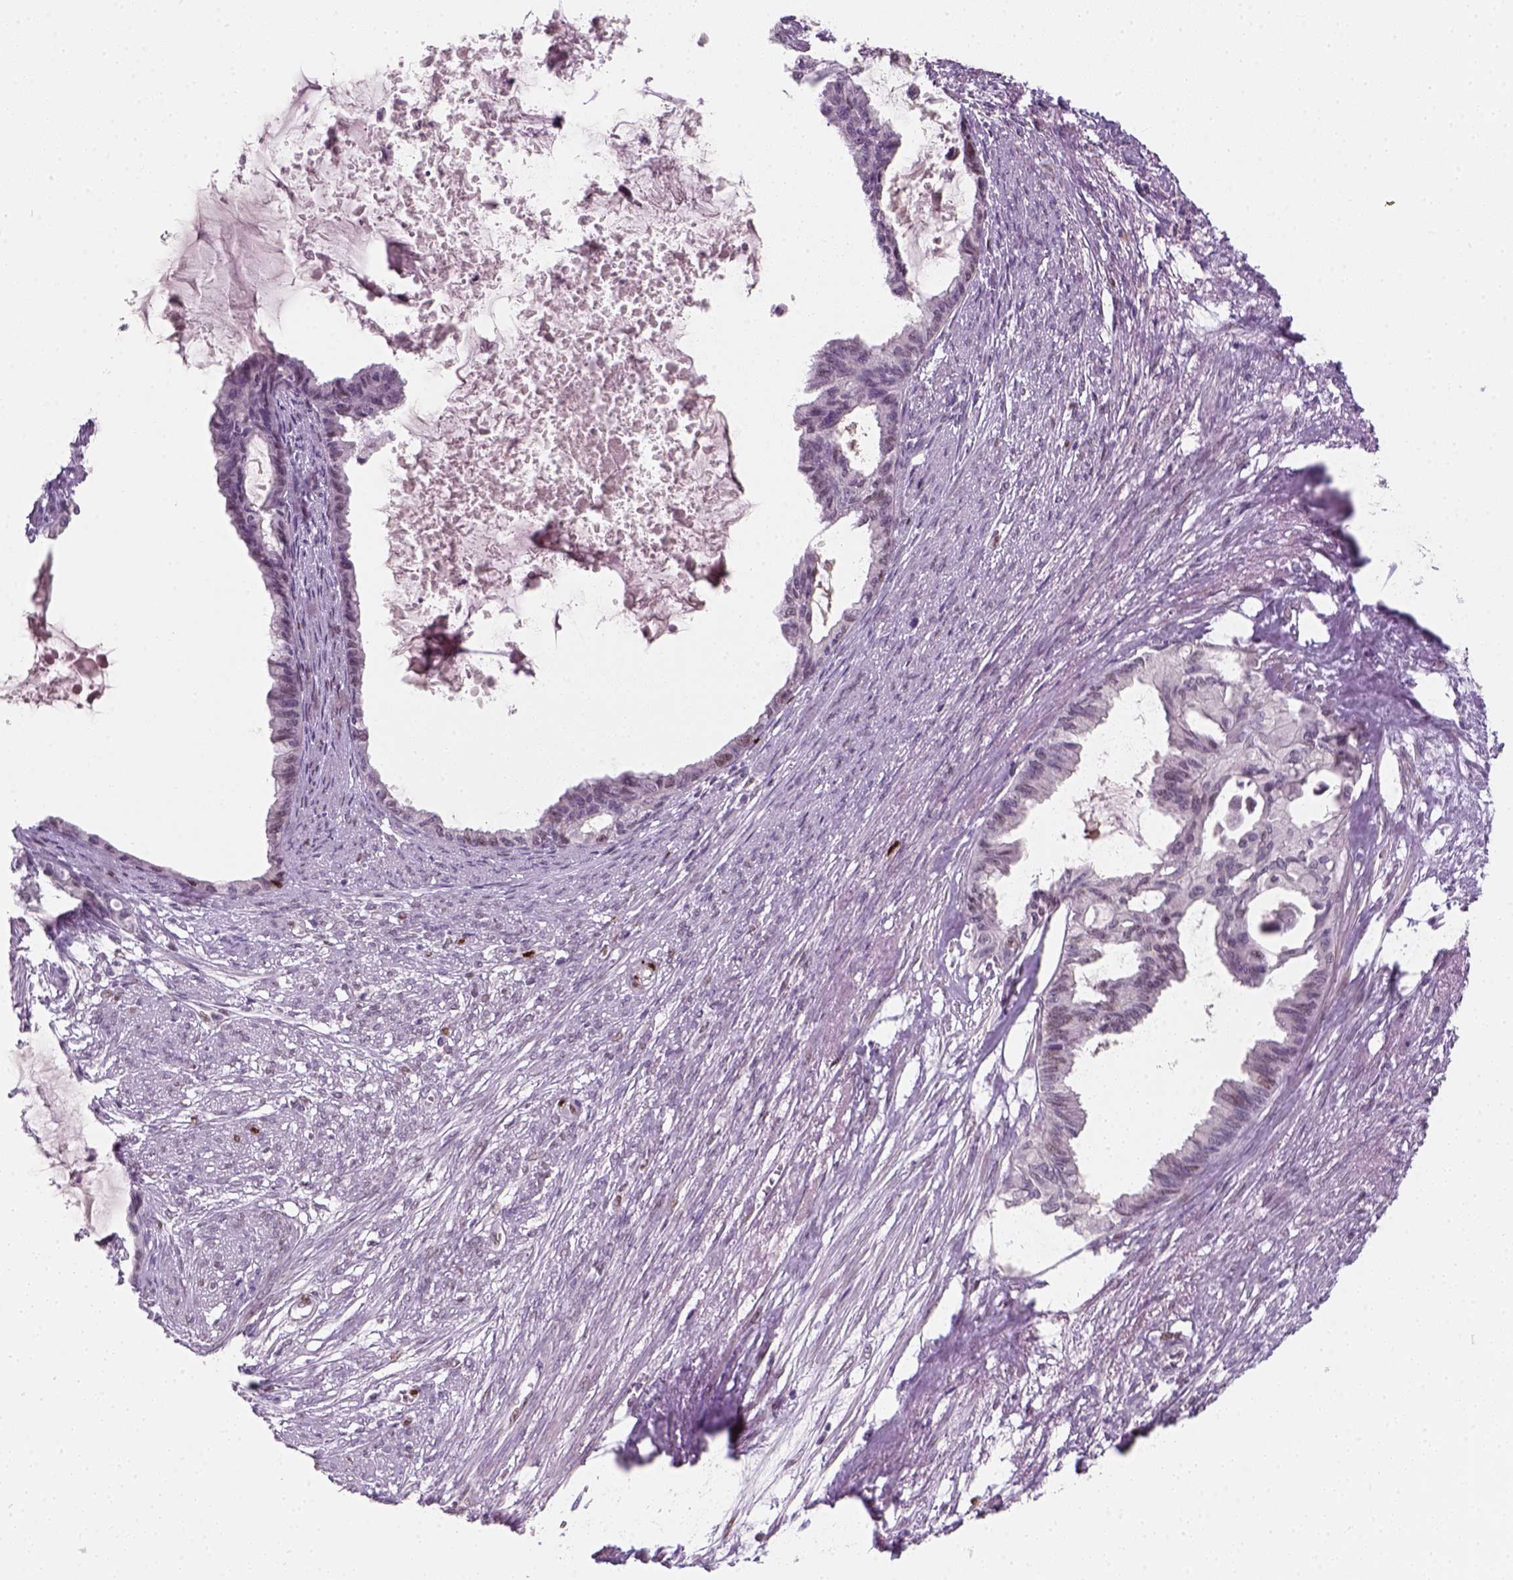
{"staining": {"intensity": "negative", "quantity": "none", "location": "none"}, "tissue": "endometrial cancer", "cell_type": "Tumor cells", "image_type": "cancer", "snomed": [{"axis": "morphology", "description": "Adenocarcinoma, NOS"}, {"axis": "topography", "description": "Endometrium"}], "caption": "Endometrial cancer stained for a protein using immunohistochemistry (IHC) displays no staining tumor cells.", "gene": "TP53", "patient": {"sex": "female", "age": 86}}